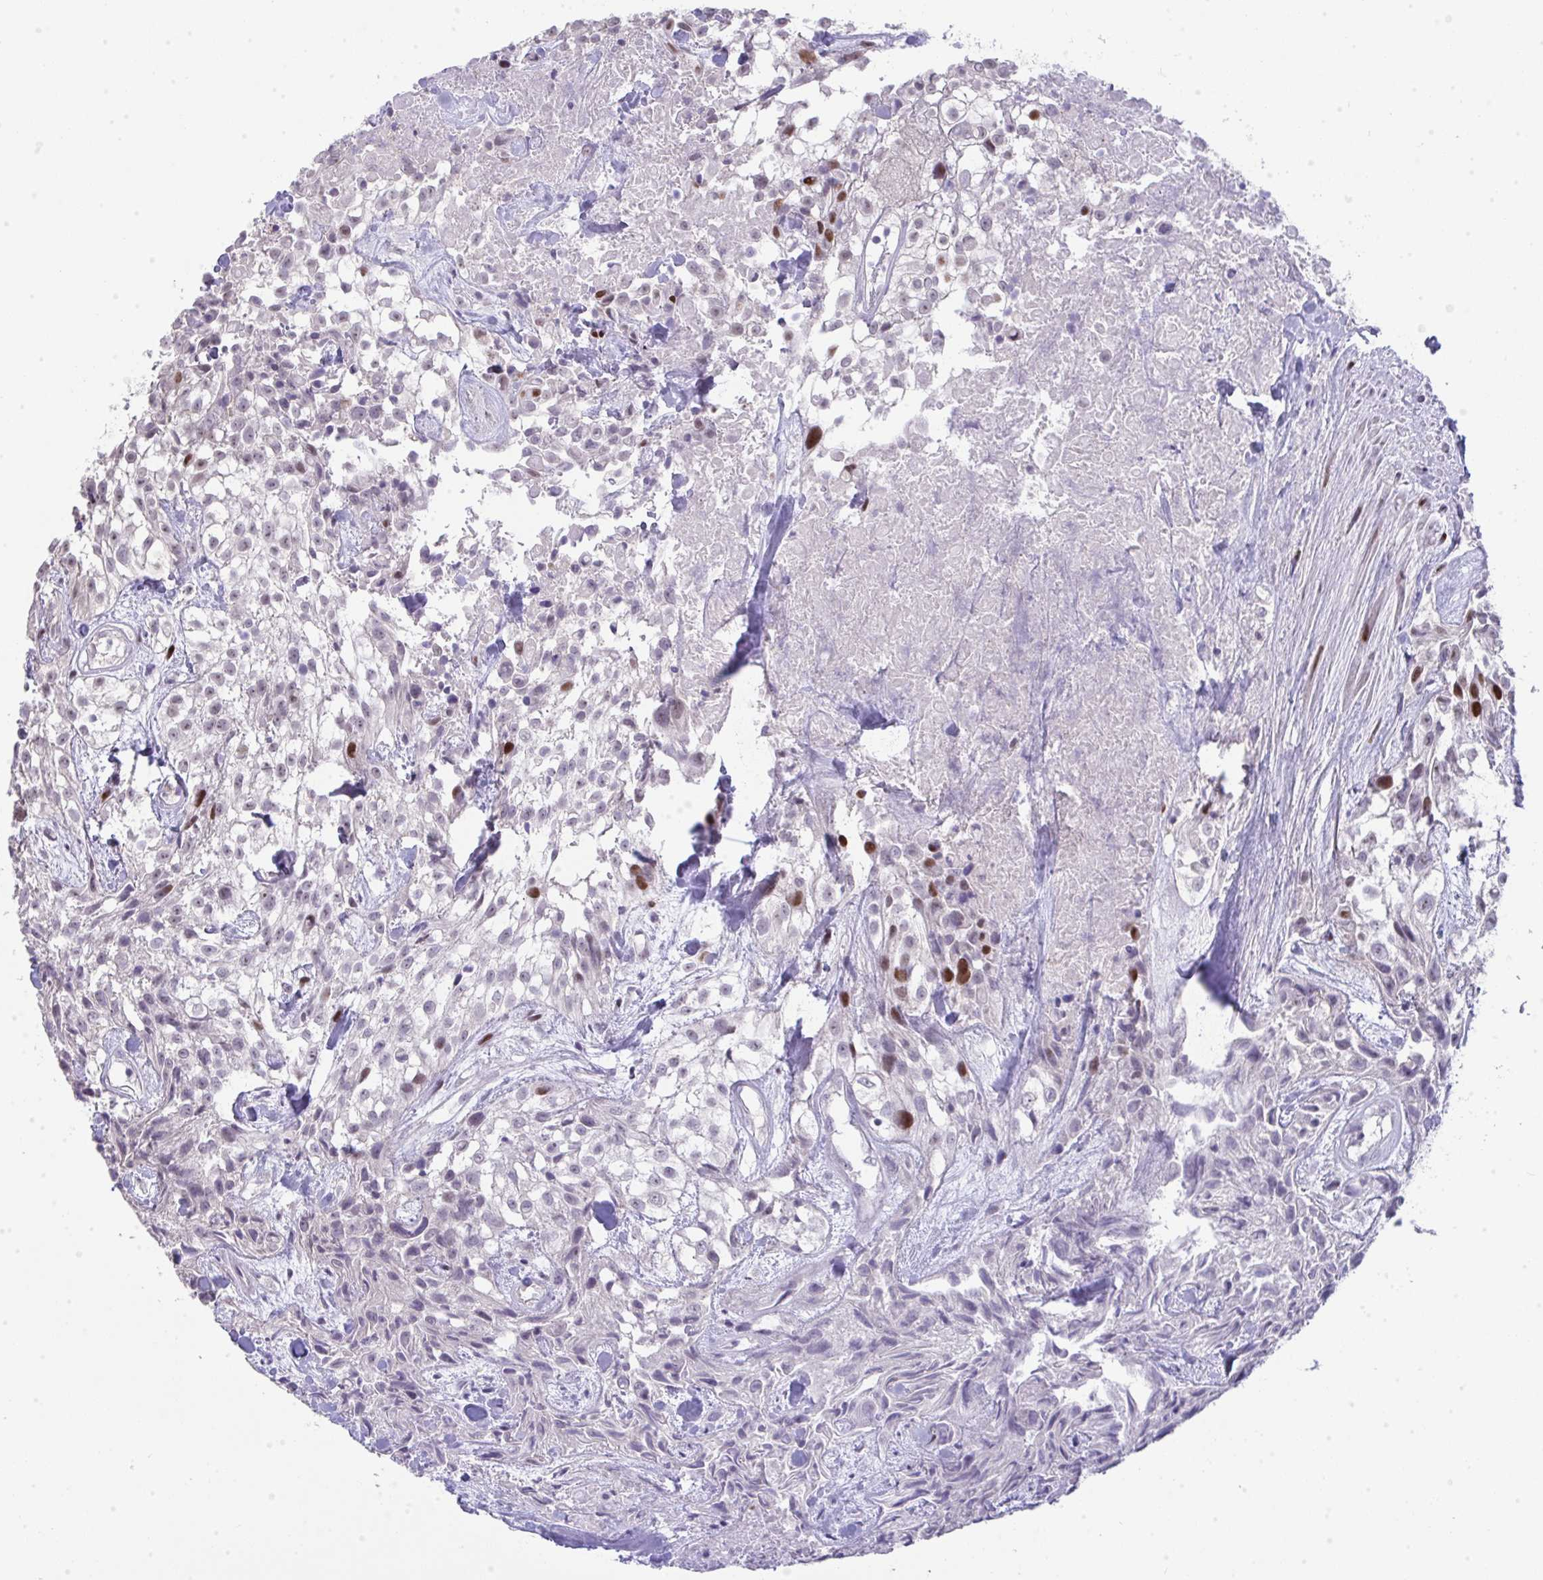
{"staining": {"intensity": "moderate", "quantity": "<25%", "location": "nuclear"}, "tissue": "urothelial cancer", "cell_type": "Tumor cells", "image_type": "cancer", "snomed": [{"axis": "morphology", "description": "Urothelial carcinoma, High grade"}, {"axis": "topography", "description": "Urinary bladder"}], "caption": "Tumor cells show low levels of moderate nuclear expression in approximately <25% of cells in human urothelial carcinoma (high-grade).", "gene": "GALNT16", "patient": {"sex": "male", "age": 56}}